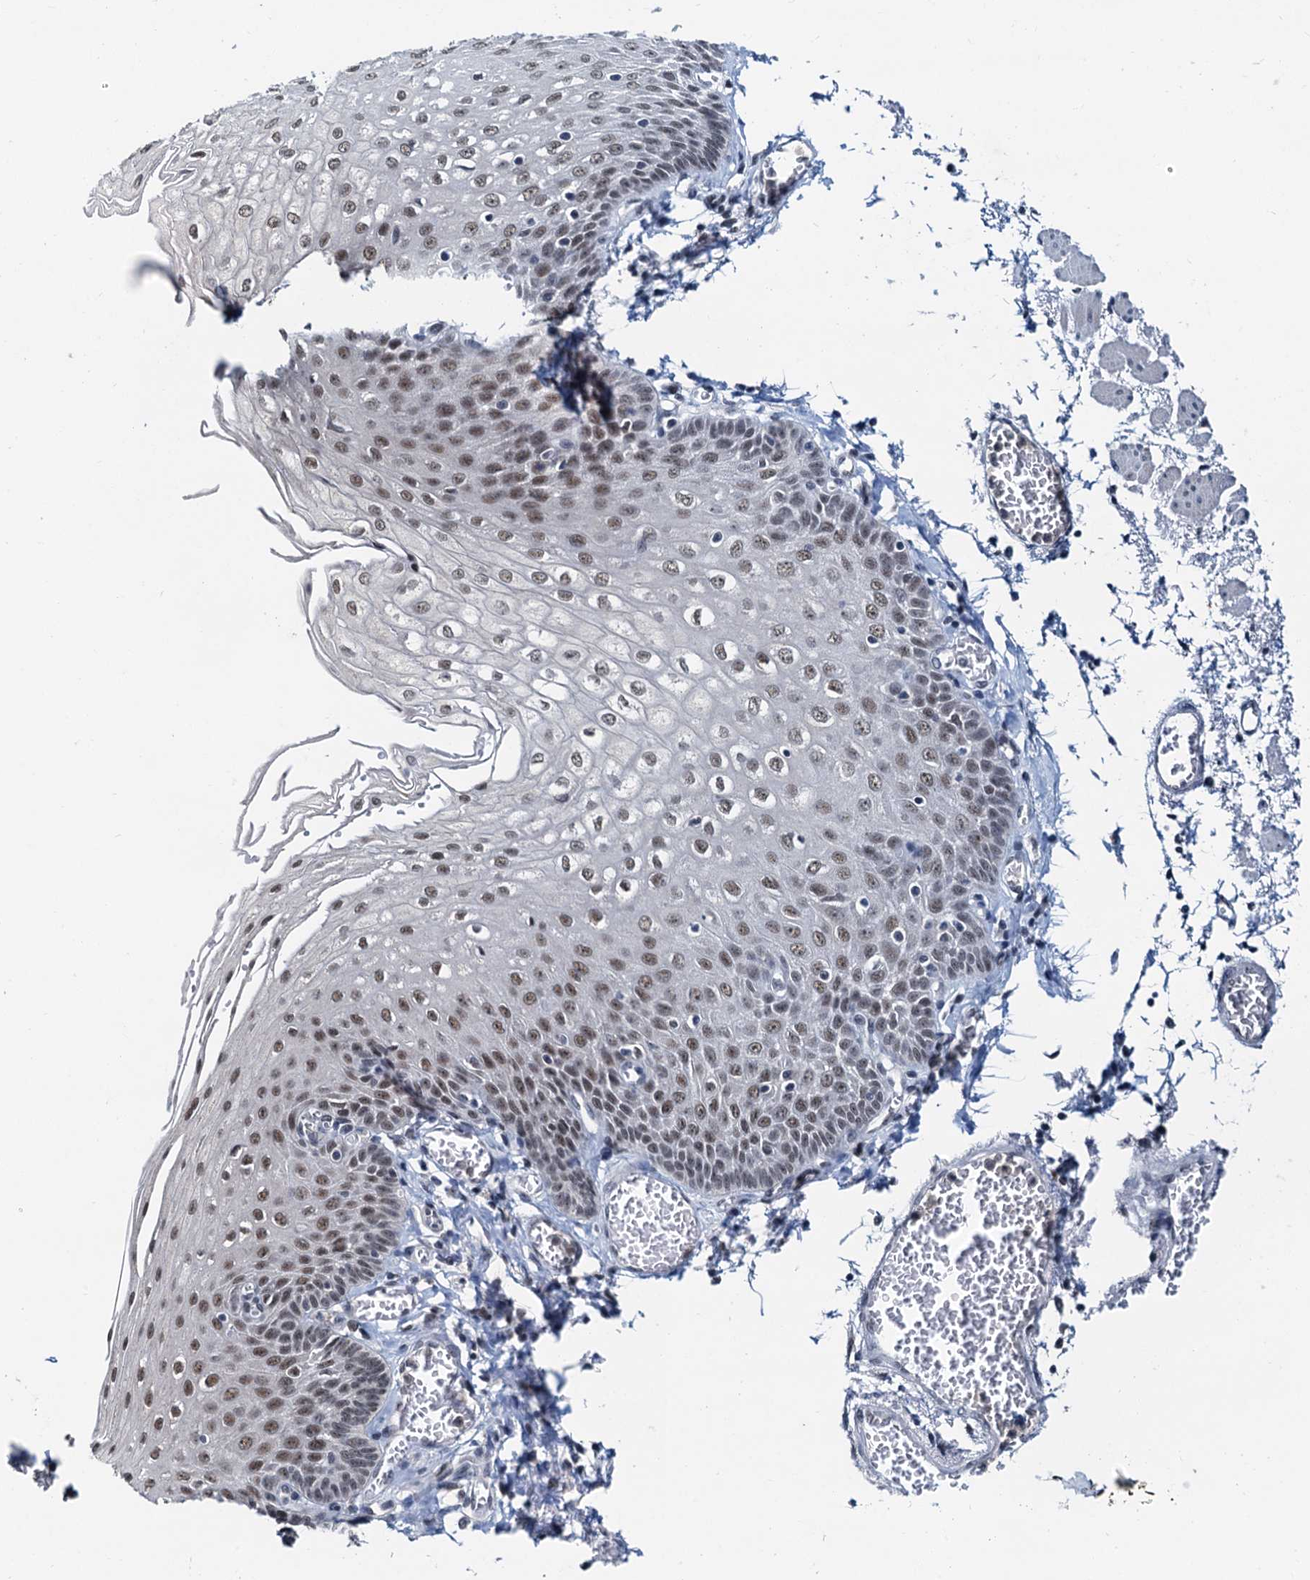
{"staining": {"intensity": "moderate", "quantity": ">75%", "location": "nuclear"}, "tissue": "esophagus", "cell_type": "Squamous epithelial cells", "image_type": "normal", "snomed": [{"axis": "morphology", "description": "Normal tissue, NOS"}, {"axis": "topography", "description": "Esophagus"}], "caption": "Benign esophagus was stained to show a protein in brown. There is medium levels of moderate nuclear expression in about >75% of squamous epithelial cells. Ihc stains the protein in brown and the nuclei are stained blue.", "gene": "SNRPD1", "patient": {"sex": "male", "age": 81}}